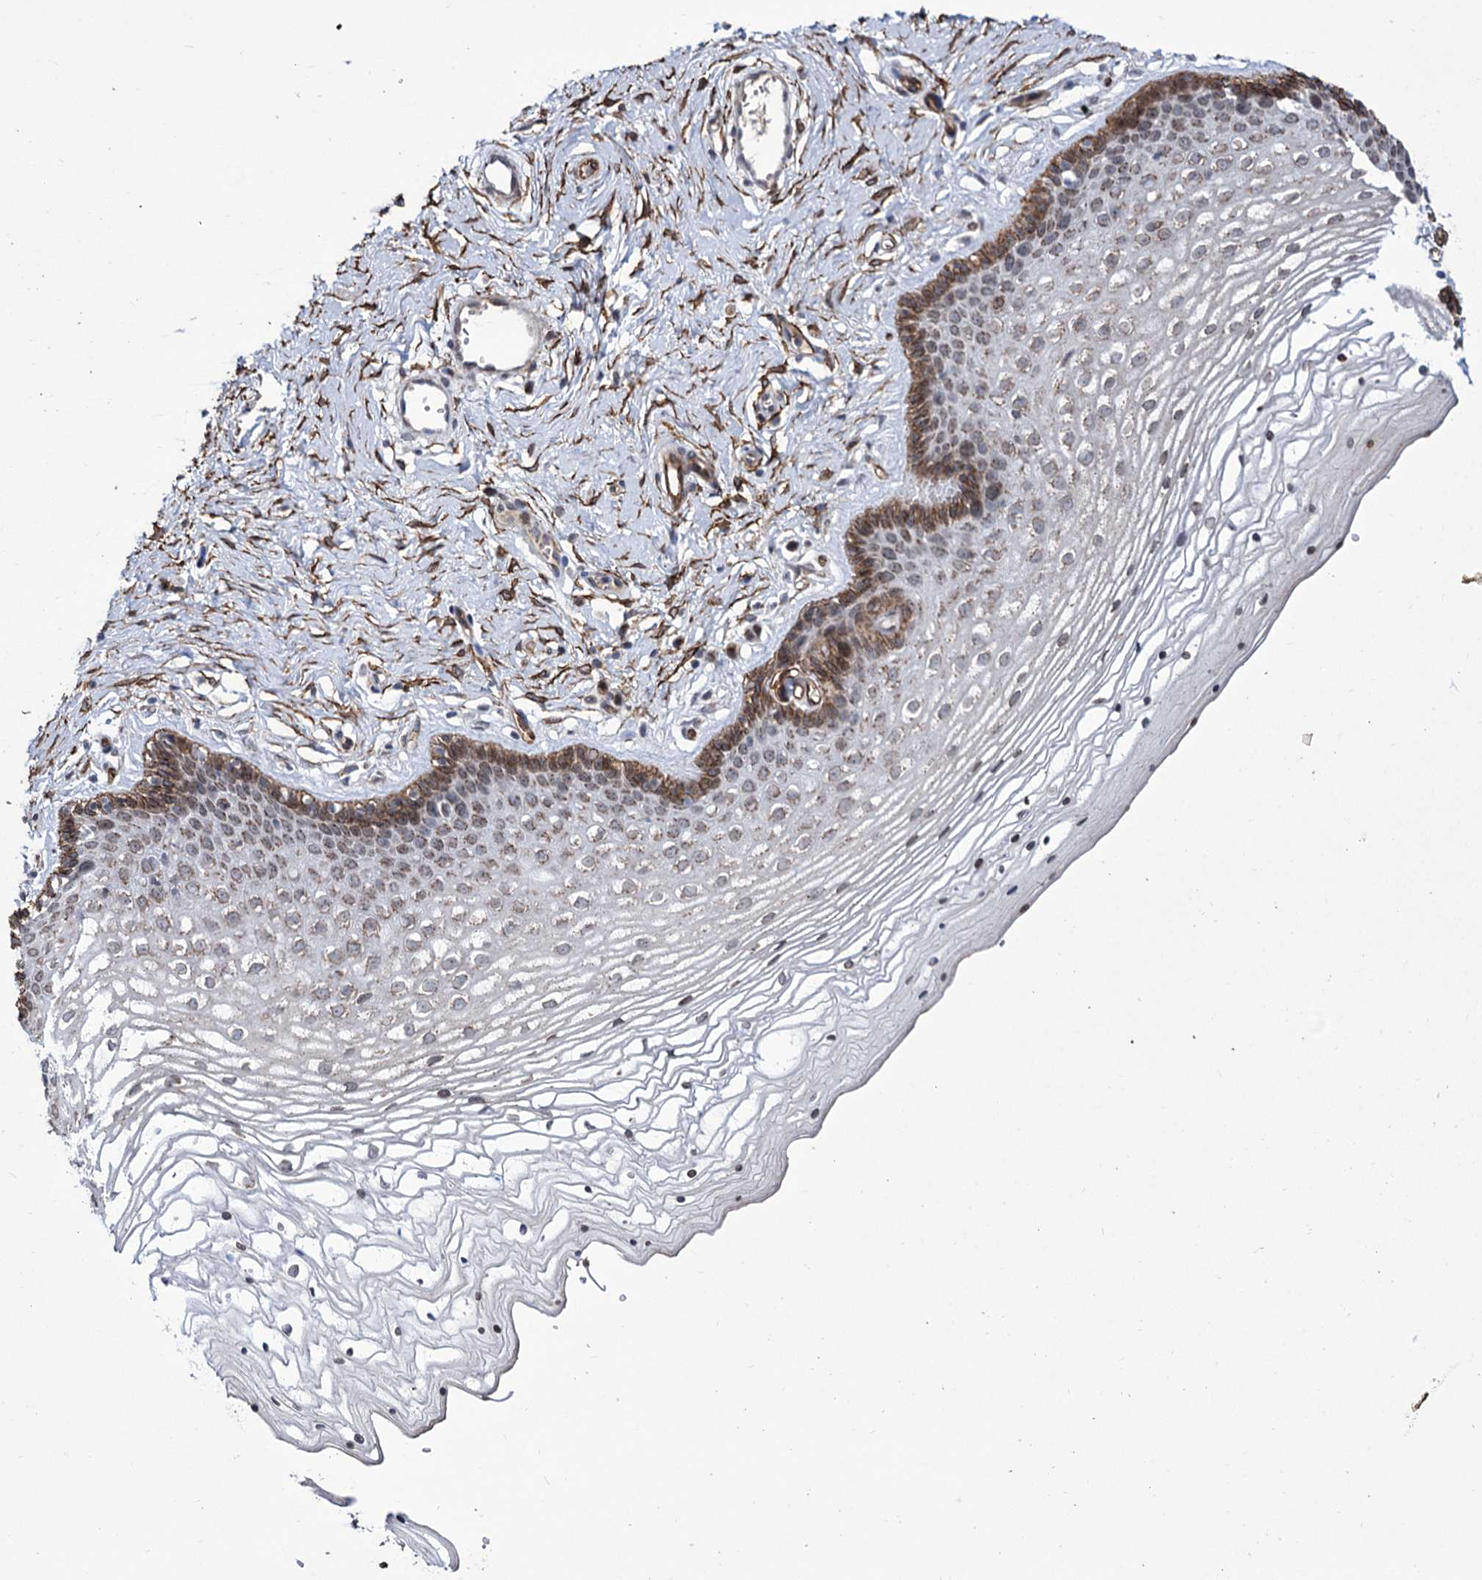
{"staining": {"intensity": "moderate", "quantity": "25%-75%", "location": "cytoplasmic/membranous,nuclear"}, "tissue": "vagina", "cell_type": "Squamous epithelial cells", "image_type": "normal", "snomed": [{"axis": "morphology", "description": "Normal tissue, NOS"}, {"axis": "topography", "description": "Vagina"}], "caption": "About 25%-75% of squamous epithelial cells in normal human vagina demonstrate moderate cytoplasmic/membranous,nuclear protein staining as visualized by brown immunohistochemical staining.", "gene": "ZC3H12C", "patient": {"sex": "female", "age": 46}}